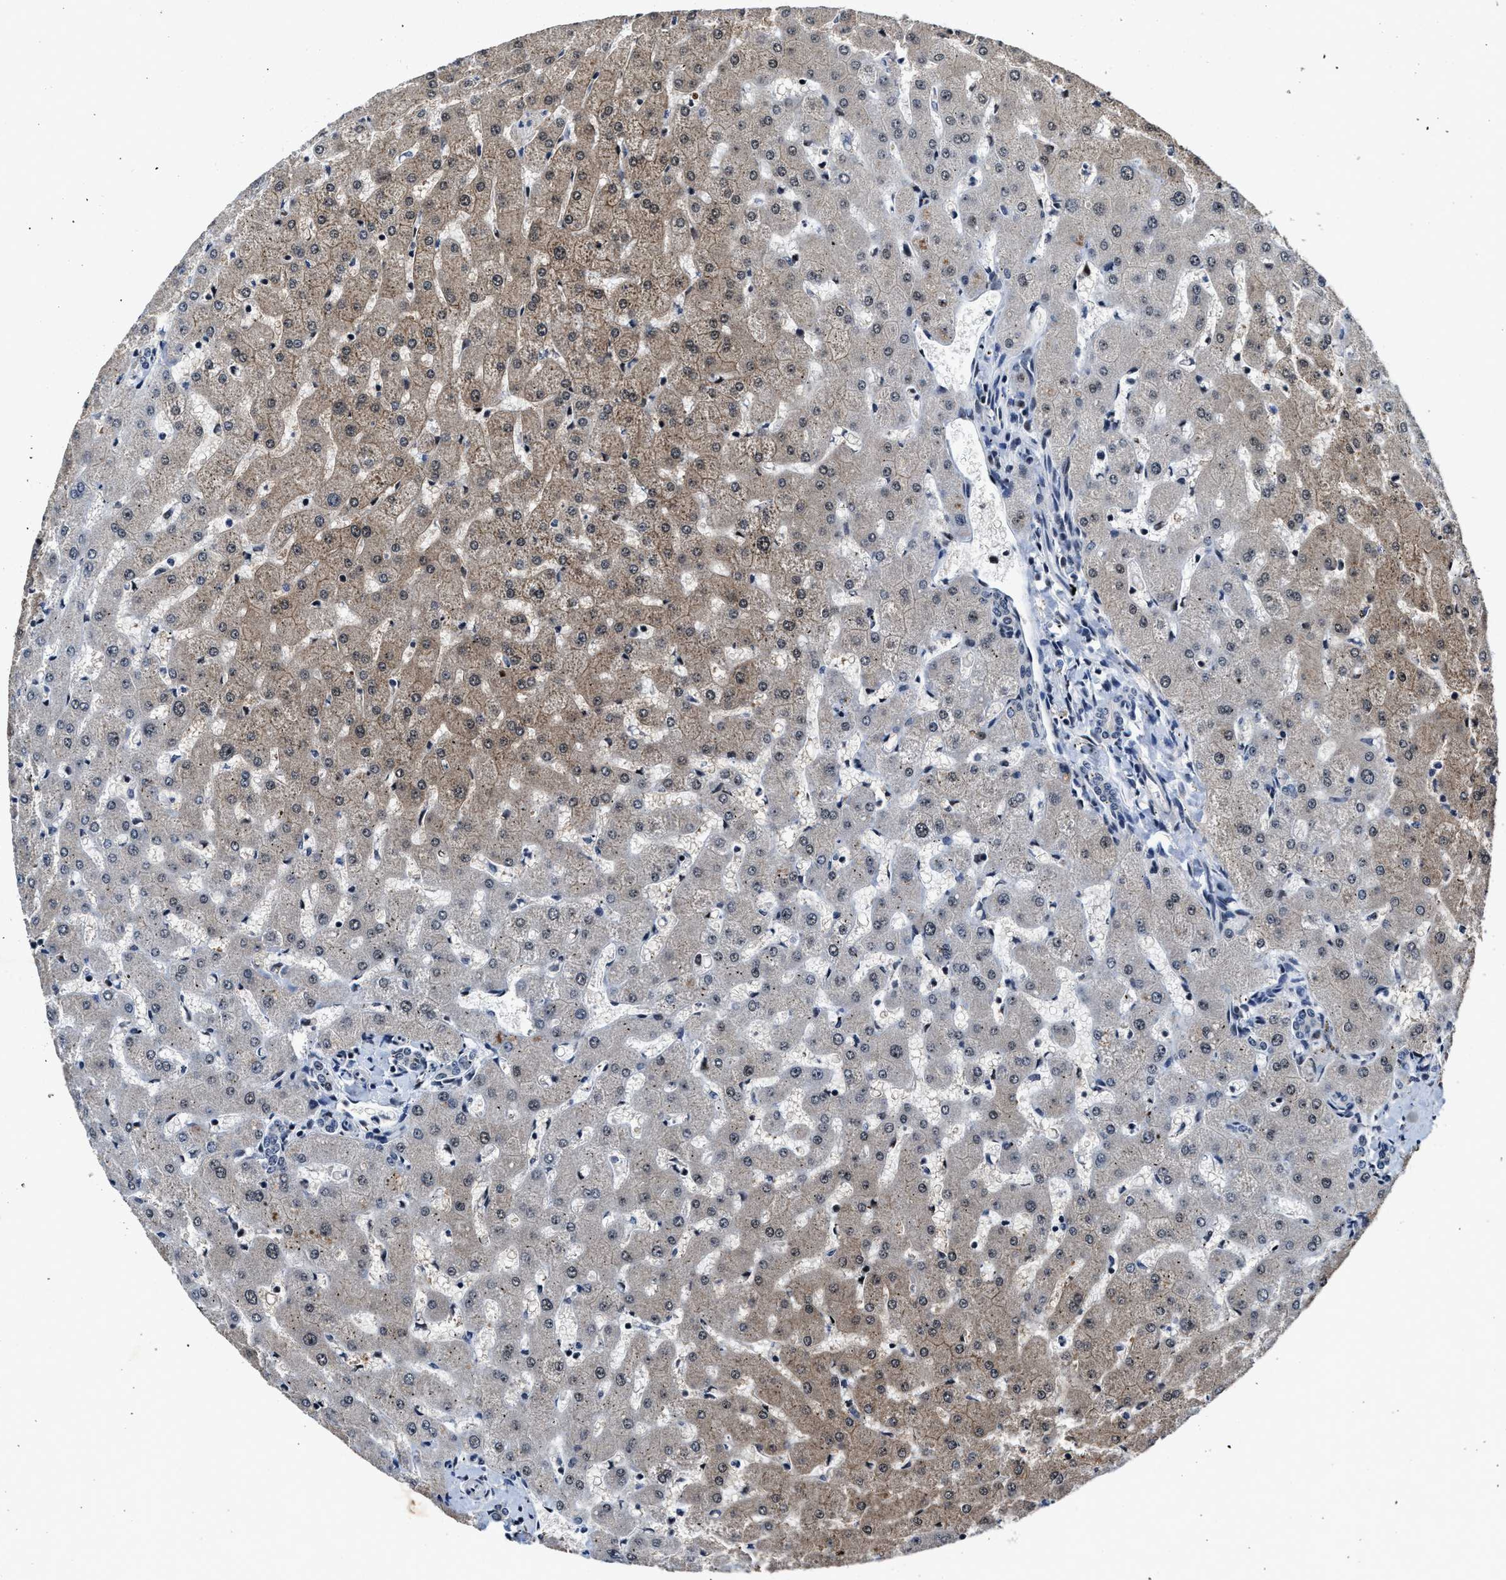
{"staining": {"intensity": "negative", "quantity": "none", "location": "none"}, "tissue": "liver", "cell_type": "Cholangiocytes", "image_type": "normal", "snomed": [{"axis": "morphology", "description": "Normal tissue, NOS"}, {"axis": "topography", "description": "Liver"}], "caption": "Cholangiocytes show no significant protein positivity in normal liver. (DAB immunohistochemistry (IHC) with hematoxylin counter stain).", "gene": "ZNF233", "patient": {"sex": "female", "age": 63}}